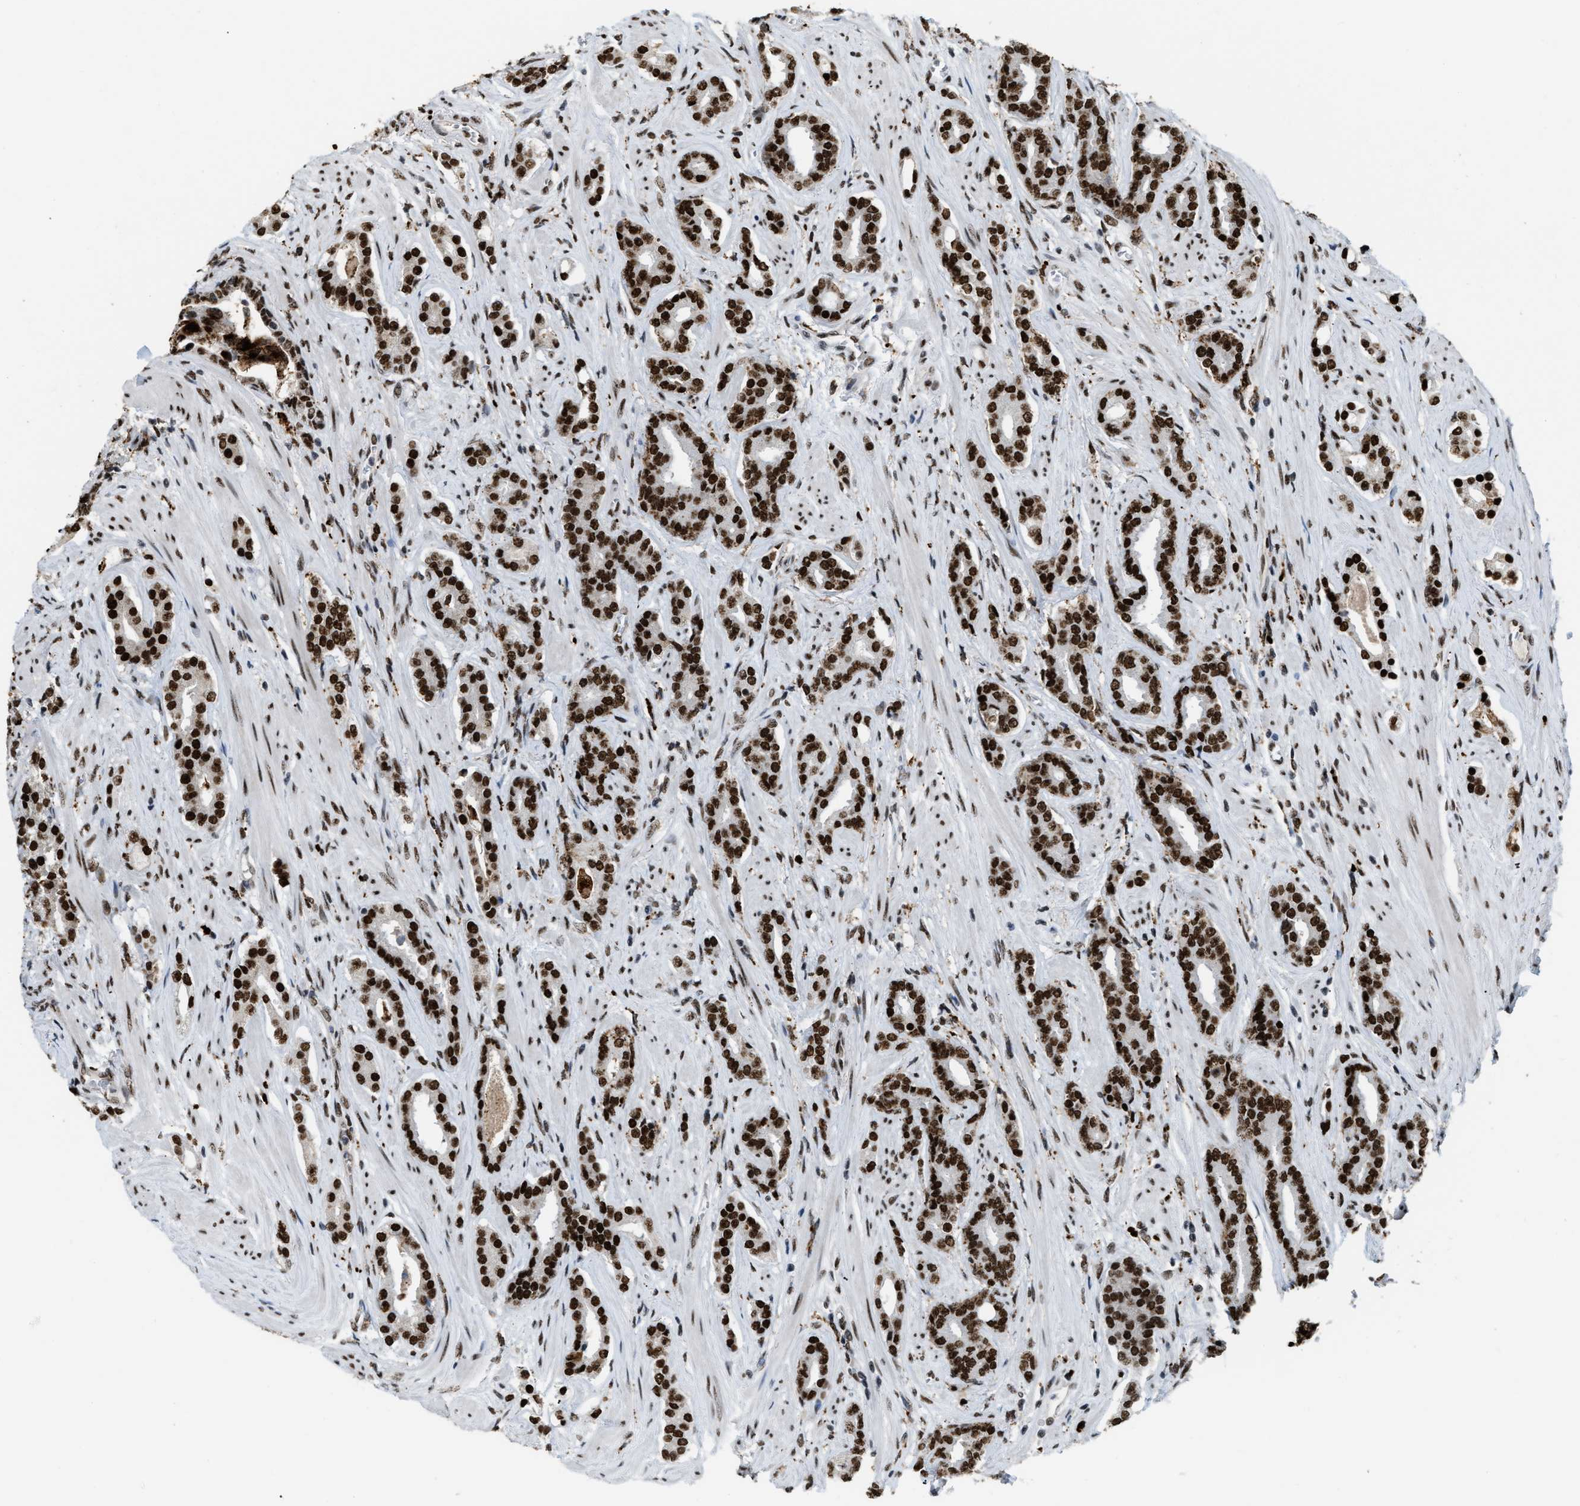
{"staining": {"intensity": "strong", "quantity": ">75%", "location": "nuclear"}, "tissue": "prostate cancer", "cell_type": "Tumor cells", "image_type": "cancer", "snomed": [{"axis": "morphology", "description": "Adenocarcinoma, High grade"}, {"axis": "topography", "description": "Prostate"}], "caption": "Human adenocarcinoma (high-grade) (prostate) stained with a brown dye shows strong nuclear positive staining in about >75% of tumor cells.", "gene": "NUMA1", "patient": {"sex": "male", "age": 71}}